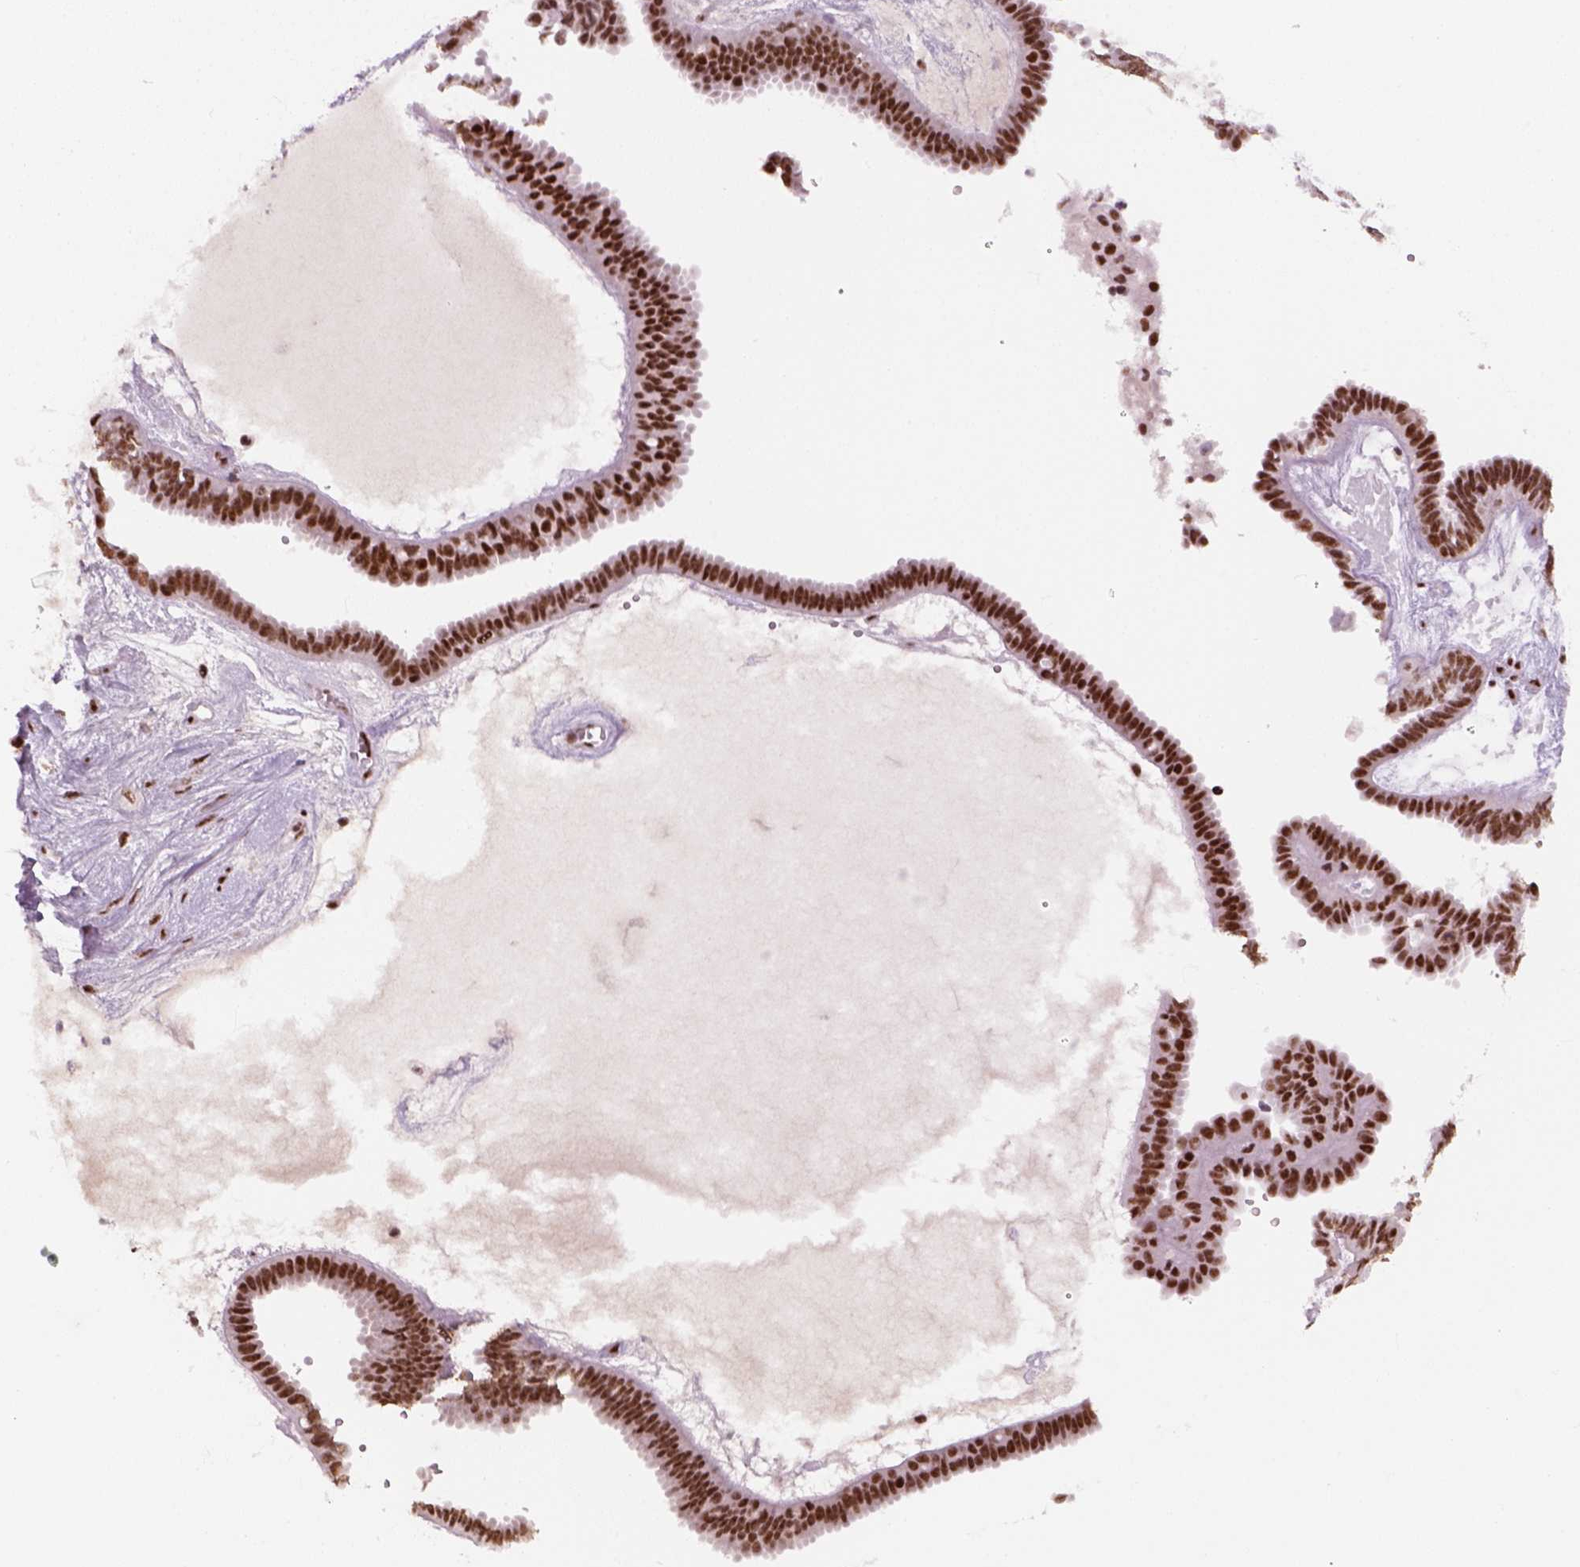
{"staining": {"intensity": "strong", "quantity": ">75%", "location": "nuclear"}, "tissue": "ovarian cancer", "cell_type": "Tumor cells", "image_type": "cancer", "snomed": [{"axis": "morphology", "description": "Cystadenocarcinoma, serous, NOS"}, {"axis": "topography", "description": "Ovary"}], "caption": "Ovarian cancer stained for a protein displays strong nuclear positivity in tumor cells.", "gene": "GTF2F1", "patient": {"sex": "female", "age": 71}}